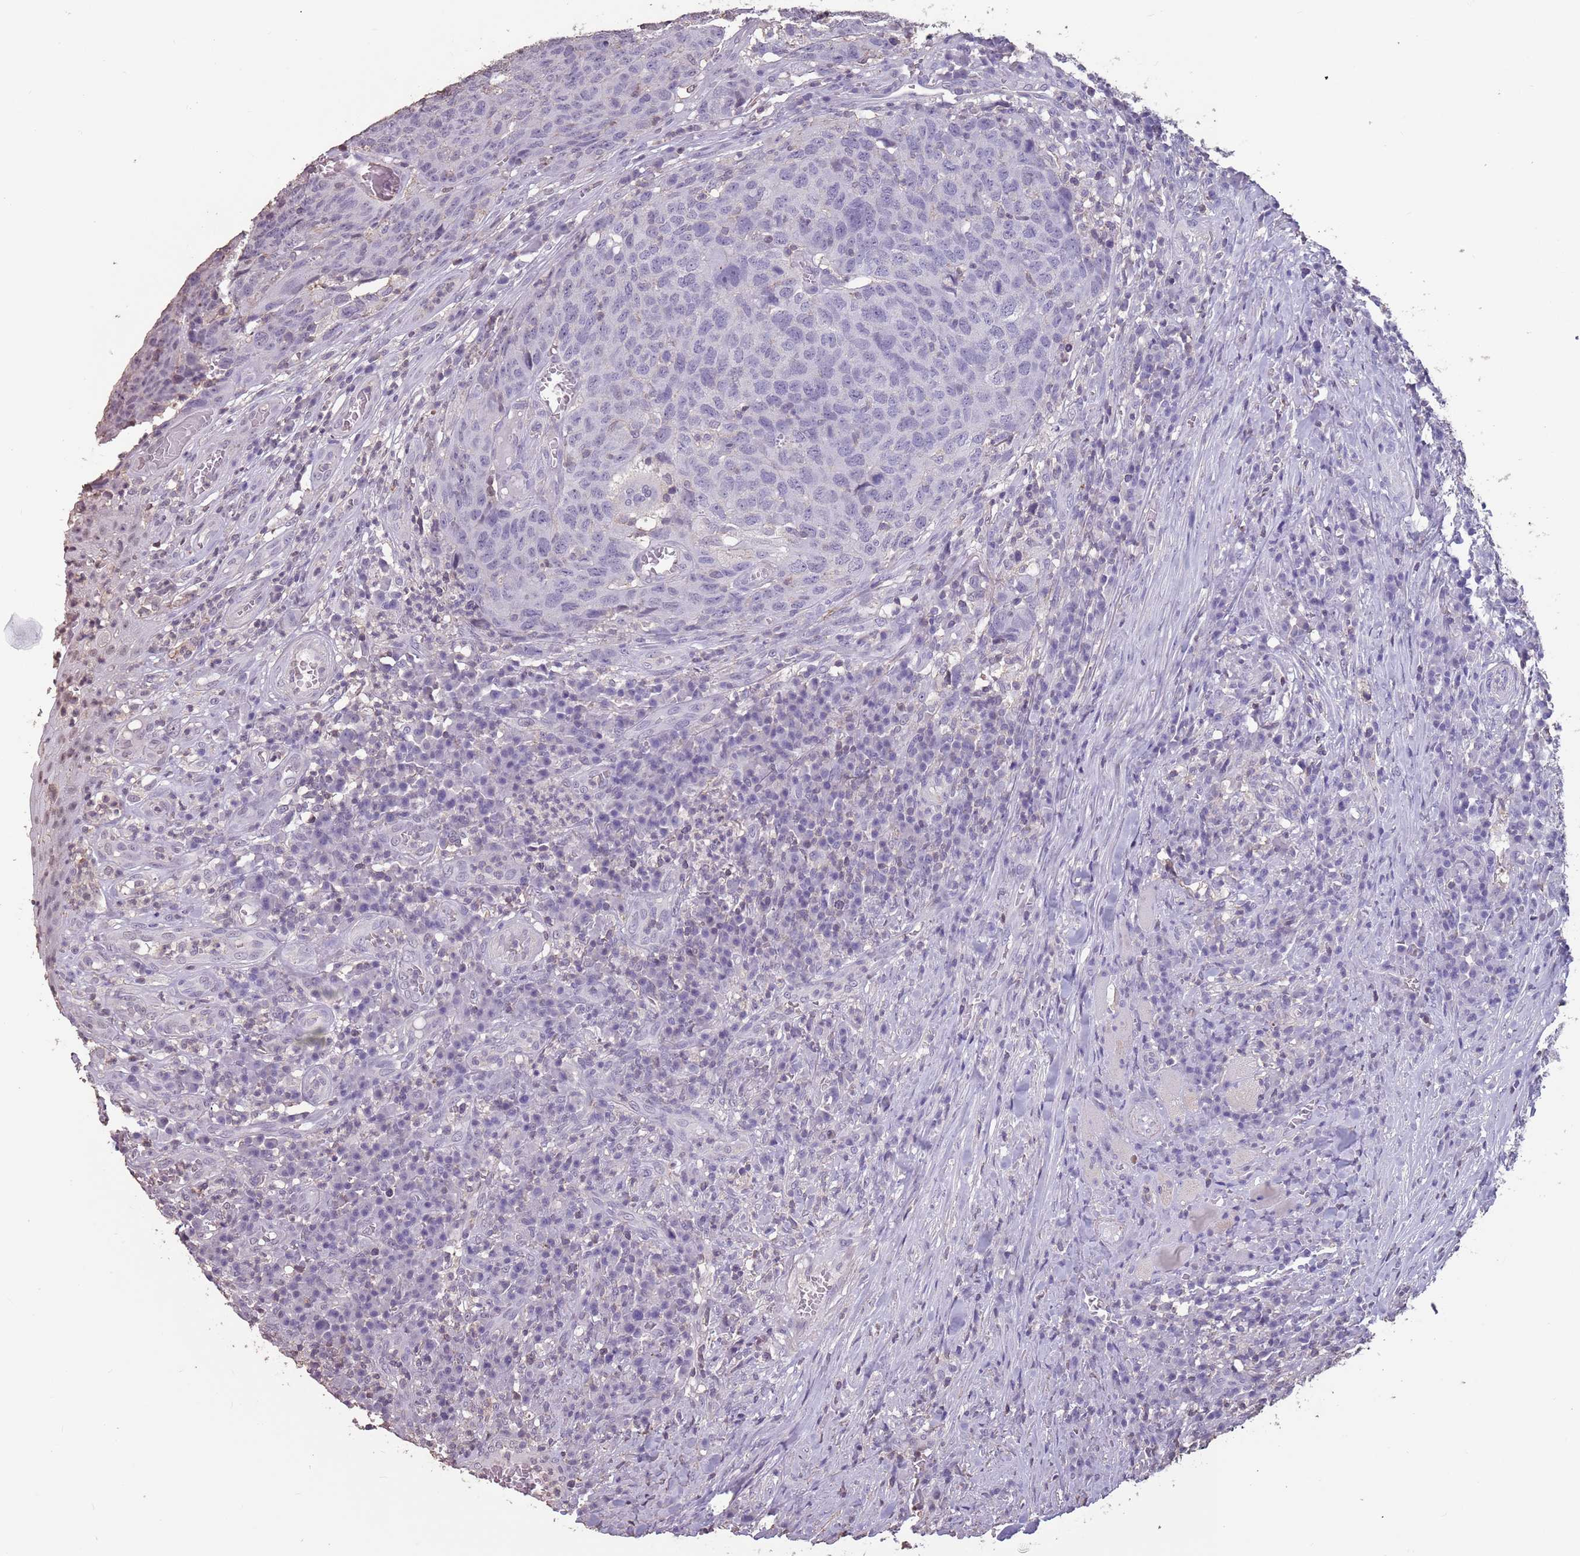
{"staining": {"intensity": "negative", "quantity": "none", "location": "none"}, "tissue": "head and neck cancer", "cell_type": "Tumor cells", "image_type": "cancer", "snomed": [{"axis": "morphology", "description": "Squamous cell carcinoma, NOS"}, {"axis": "topography", "description": "Head-Neck"}], "caption": "Protein analysis of head and neck cancer (squamous cell carcinoma) reveals no significant staining in tumor cells.", "gene": "SUN5", "patient": {"sex": "male", "age": 66}}